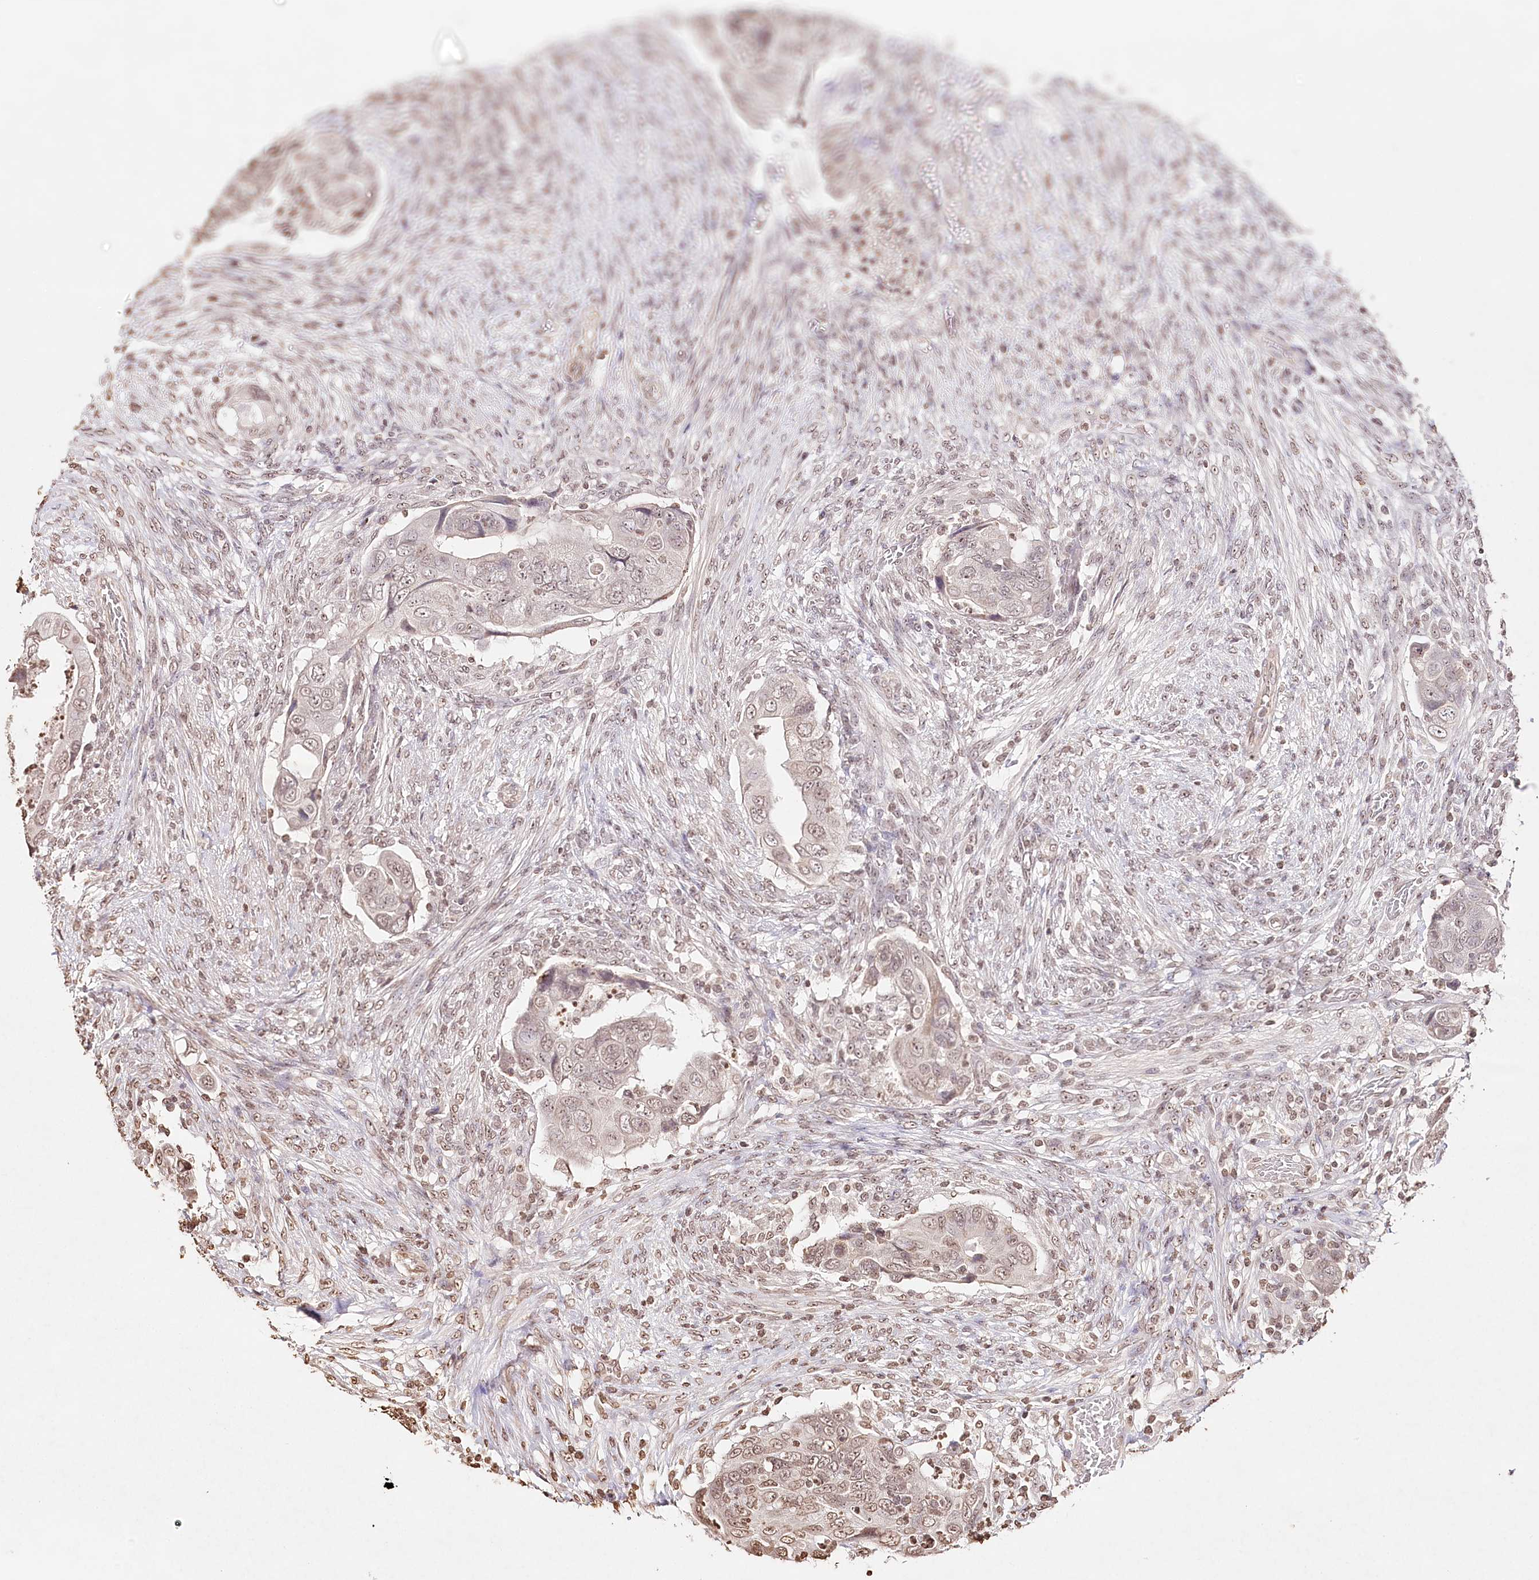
{"staining": {"intensity": "weak", "quantity": ">75%", "location": "nuclear"}, "tissue": "colorectal cancer", "cell_type": "Tumor cells", "image_type": "cancer", "snomed": [{"axis": "morphology", "description": "Adenocarcinoma, NOS"}, {"axis": "topography", "description": "Rectum"}], "caption": "This photomicrograph displays immunohistochemistry (IHC) staining of adenocarcinoma (colorectal), with low weak nuclear positivity in about >75% of tumor cells.", "gene": "DMXL1", "patient": {"sex": "male", "age": 63}}